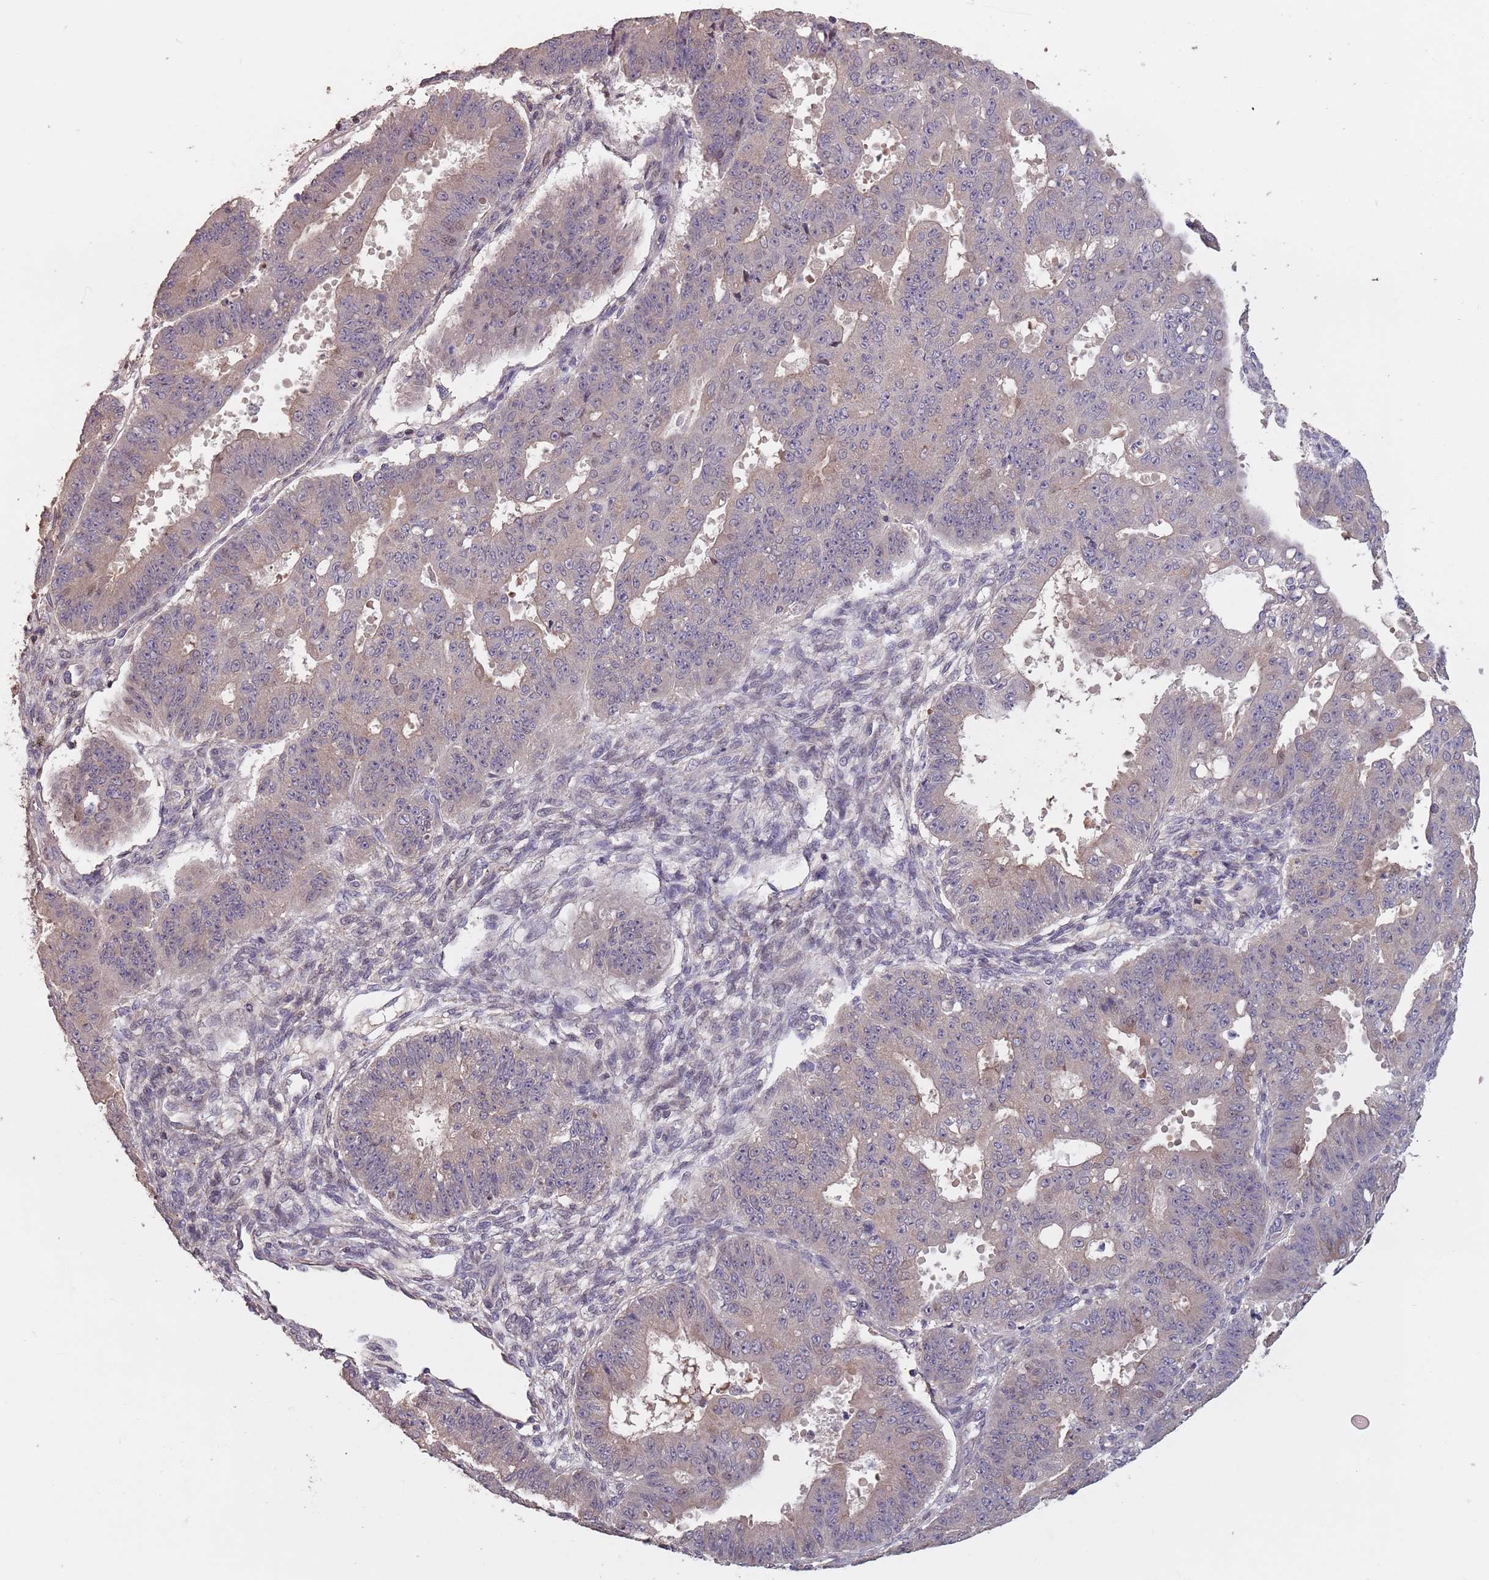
{"staining": {"intensity": "weak", "quantity": "25%-75%", "location": "cytoplasmic/membranous"}, "tissue": "ovarian cancer", "cell_type": "Tumor cells", "image_type": "cancer", "snomed": [{"axis": "morphology", "description": "Carcinoma, endometroid"}, {"axis": "topography", "description": "Appendix"}, {"axis": "topography", "description": "Ovary"}], "caption": "Immunohistochemistry (IHC) of ovarian endometroid carcinoma reveals low levels of weak cytoplasmic/membranous positivity in about 25%-75% of tumor cells.", "gene": "MBD3L1", "patient": {"sex": "female", "age": 42}}